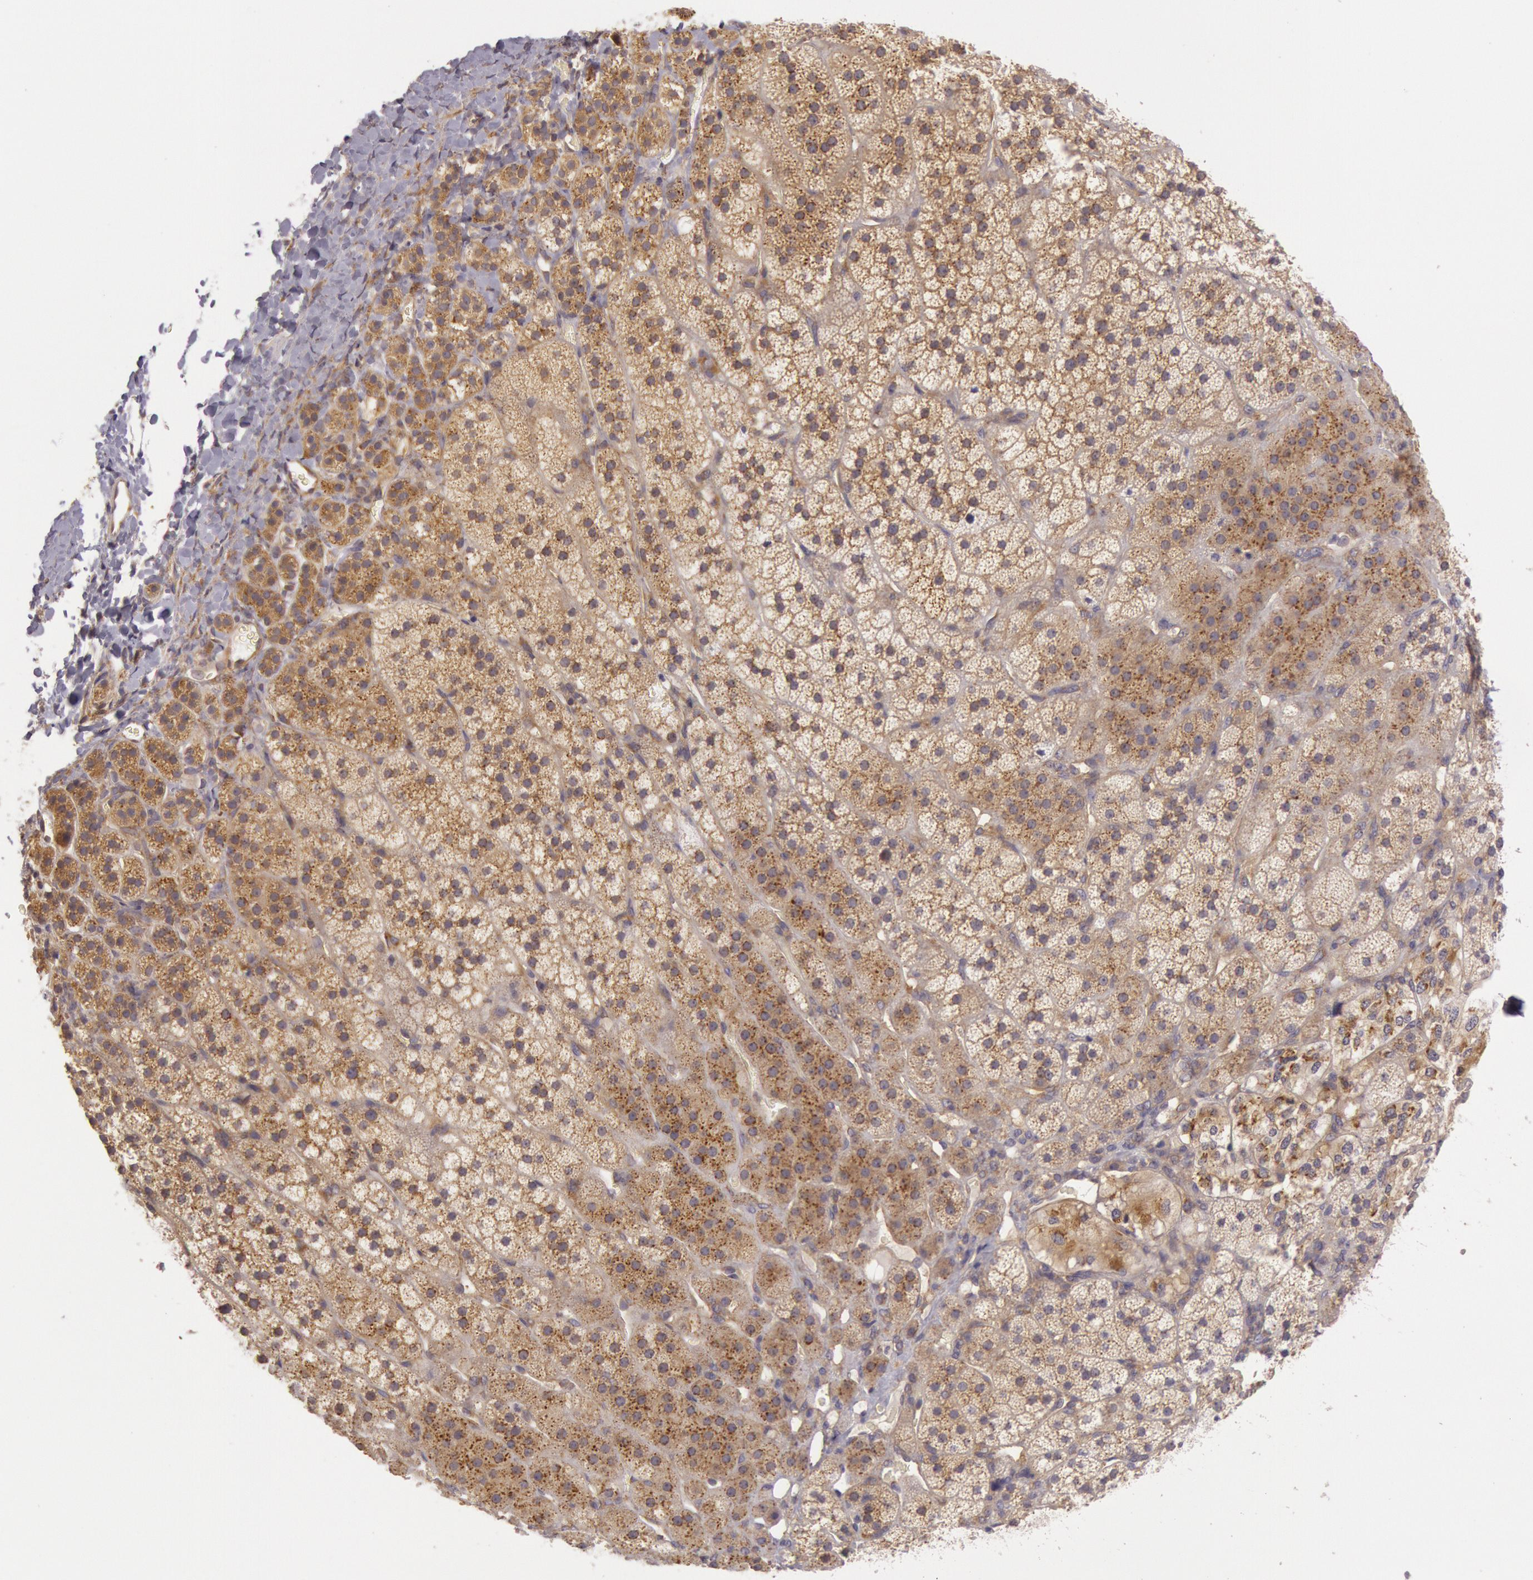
{"staining": {"intensity": "weak", "quantity": ">75%", "location": "cytoplasmic/membranous"}, "tissue": "adrenal gland", "cell_type": "Glandular cells", "image_type": "normal", "snomed": [{"axis": "morphology", "description": "Normal tissue, NOS"}, {"axis": "topography", "description": "Adrenal gland"}], "caption": "A low amount of weak cytoplasmic/membranous positivity is identified in about >75% of glandular cells in normal adrenal gland. (Stains: DAB in brown, nuclei in blue, Microscopy: brightfield microscopy at high magnification).", "gene": "CHUK", "patient": {"sex": "female", "age": 44}}